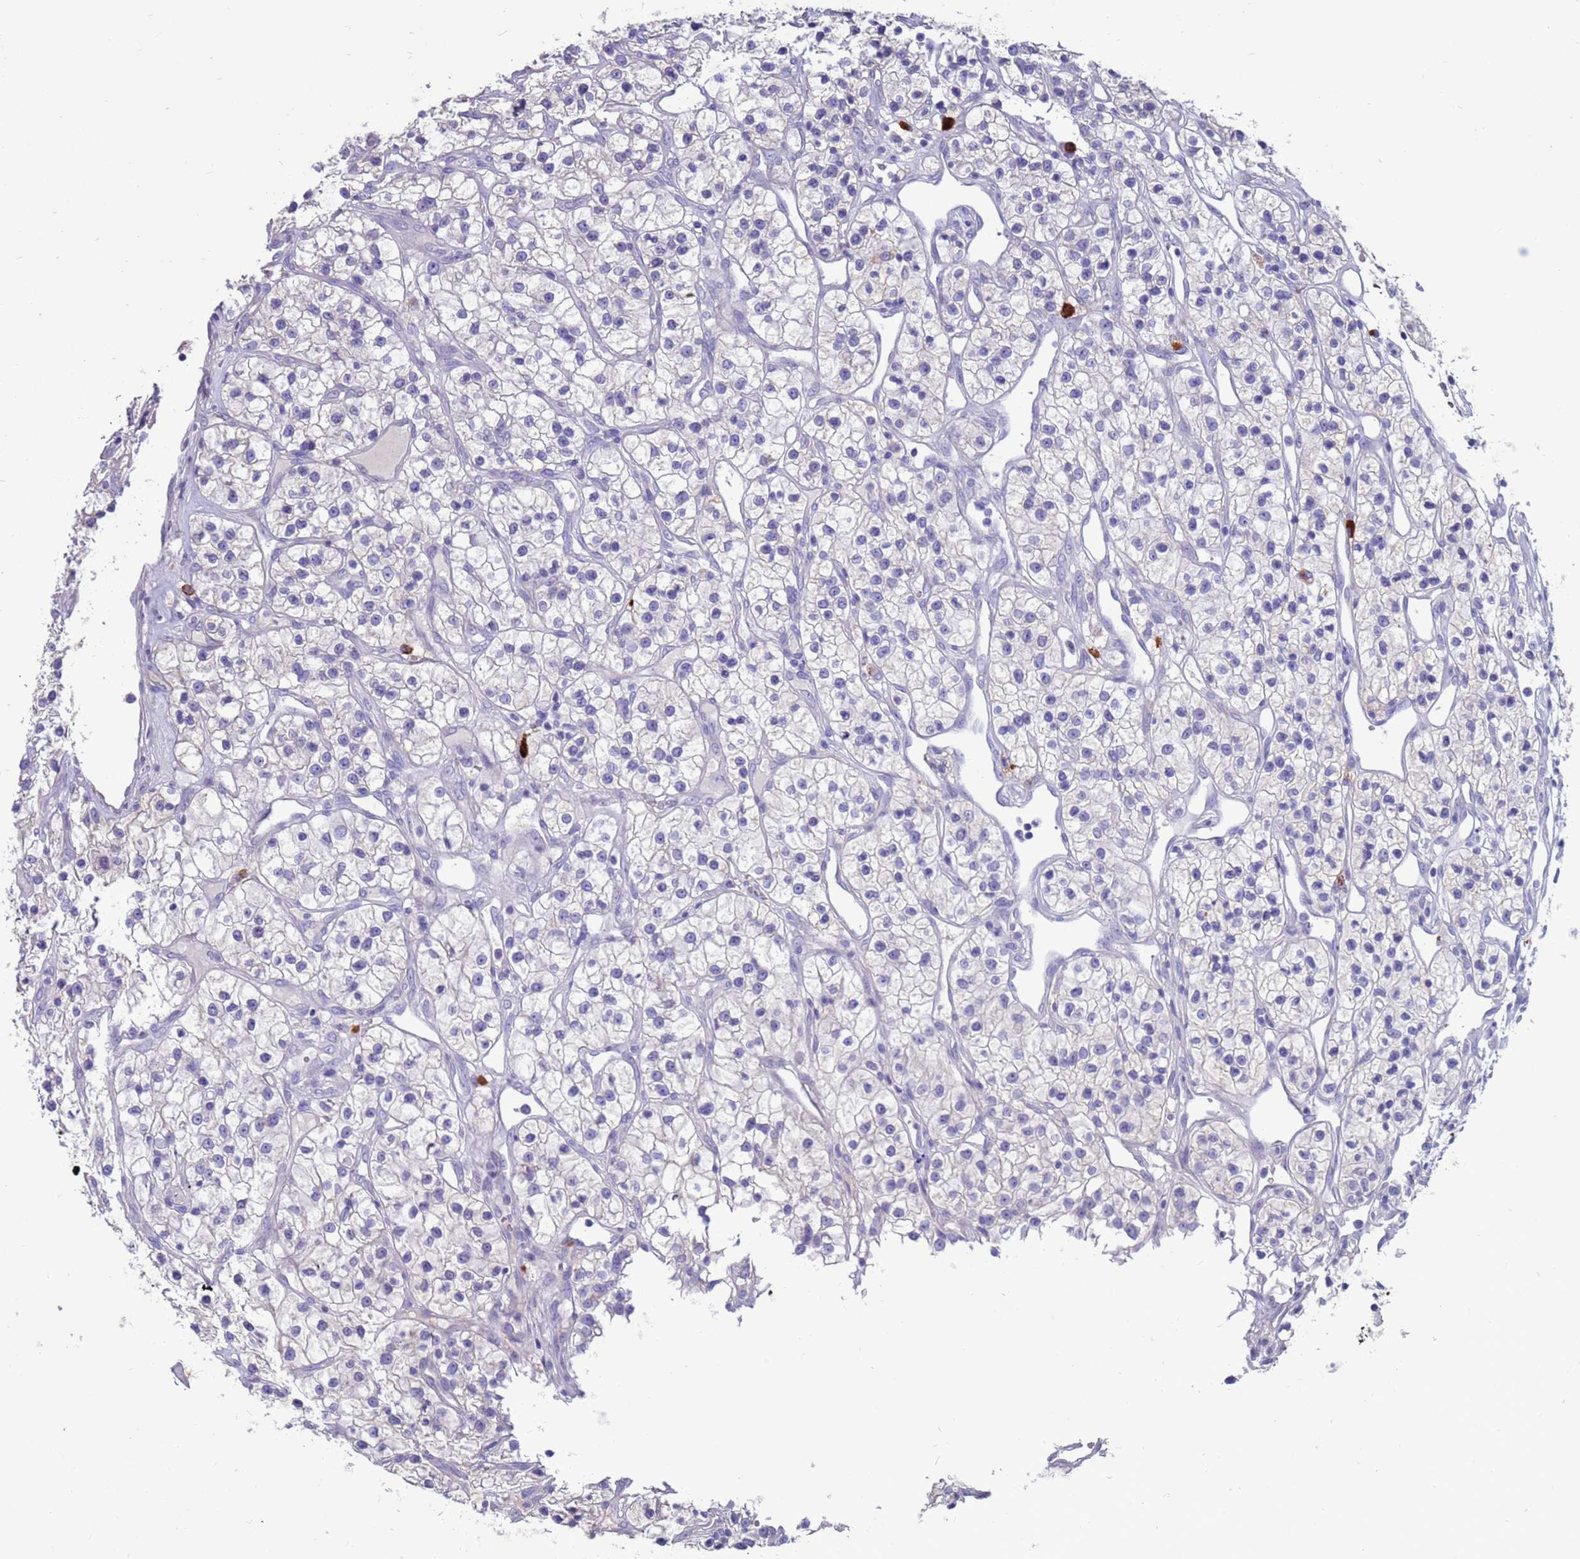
{"staining": {"intensity": "negative", "quantity": "none", "location": "none"}, "tissue": "renal cancer", "cell_type": "Tumor cells", "image_type": "cancer", "snomed": [{"axis": "morphology", "description": "Adenocarcinoma, NOS"}, {"axis": "topography", "description": "Kidney"}], "caption": "IHC photomicrograph of neoplastic tissue: human renal cancer stained with DAB (3,3'-diaminobenzidine) displays no significant protein expression in tumor cells.", "gene": "PDE10A", "patient": {"sex": "female", "age": 57}}